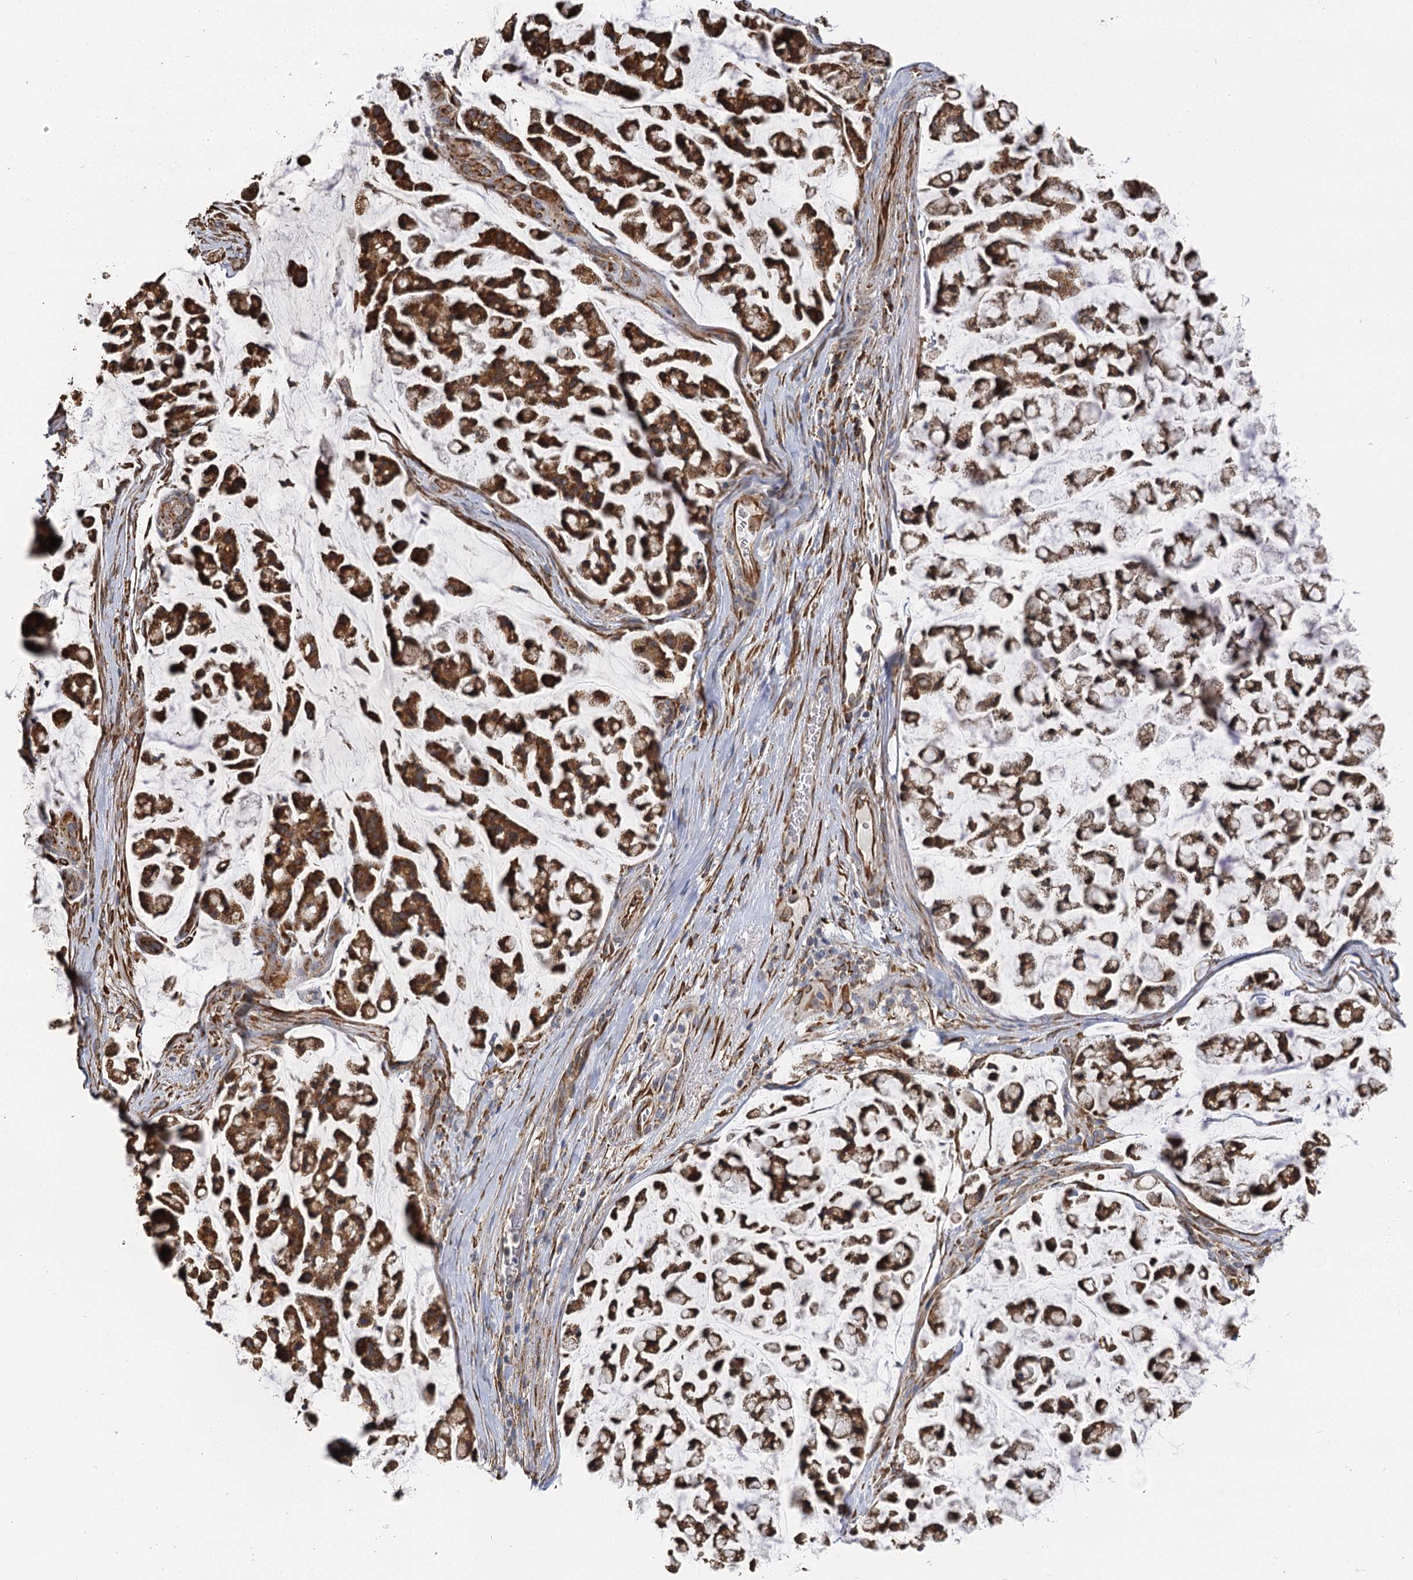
{"staining": {"intensity": "strong", "quantity": ">75%", "location": "cytoplasmic/membranous"}, "tissue": "stomach cancer", "cell_type": "Tumor cells", "image_type": "cancer", "snomed": [{"axis": "morphology", "description": "Adenocarcinoma, NOS"}, {"axis": "topography", "description": "Stomach, lower"}], "caption": "Stomach cancer was stained to show a protein in brown. There is high levels of strong cytoplasmic/membranous positivity in approximately >75% of tumor cells.", "gene": "IL11RA", "patient": {"sex": "male", "age": 67}}